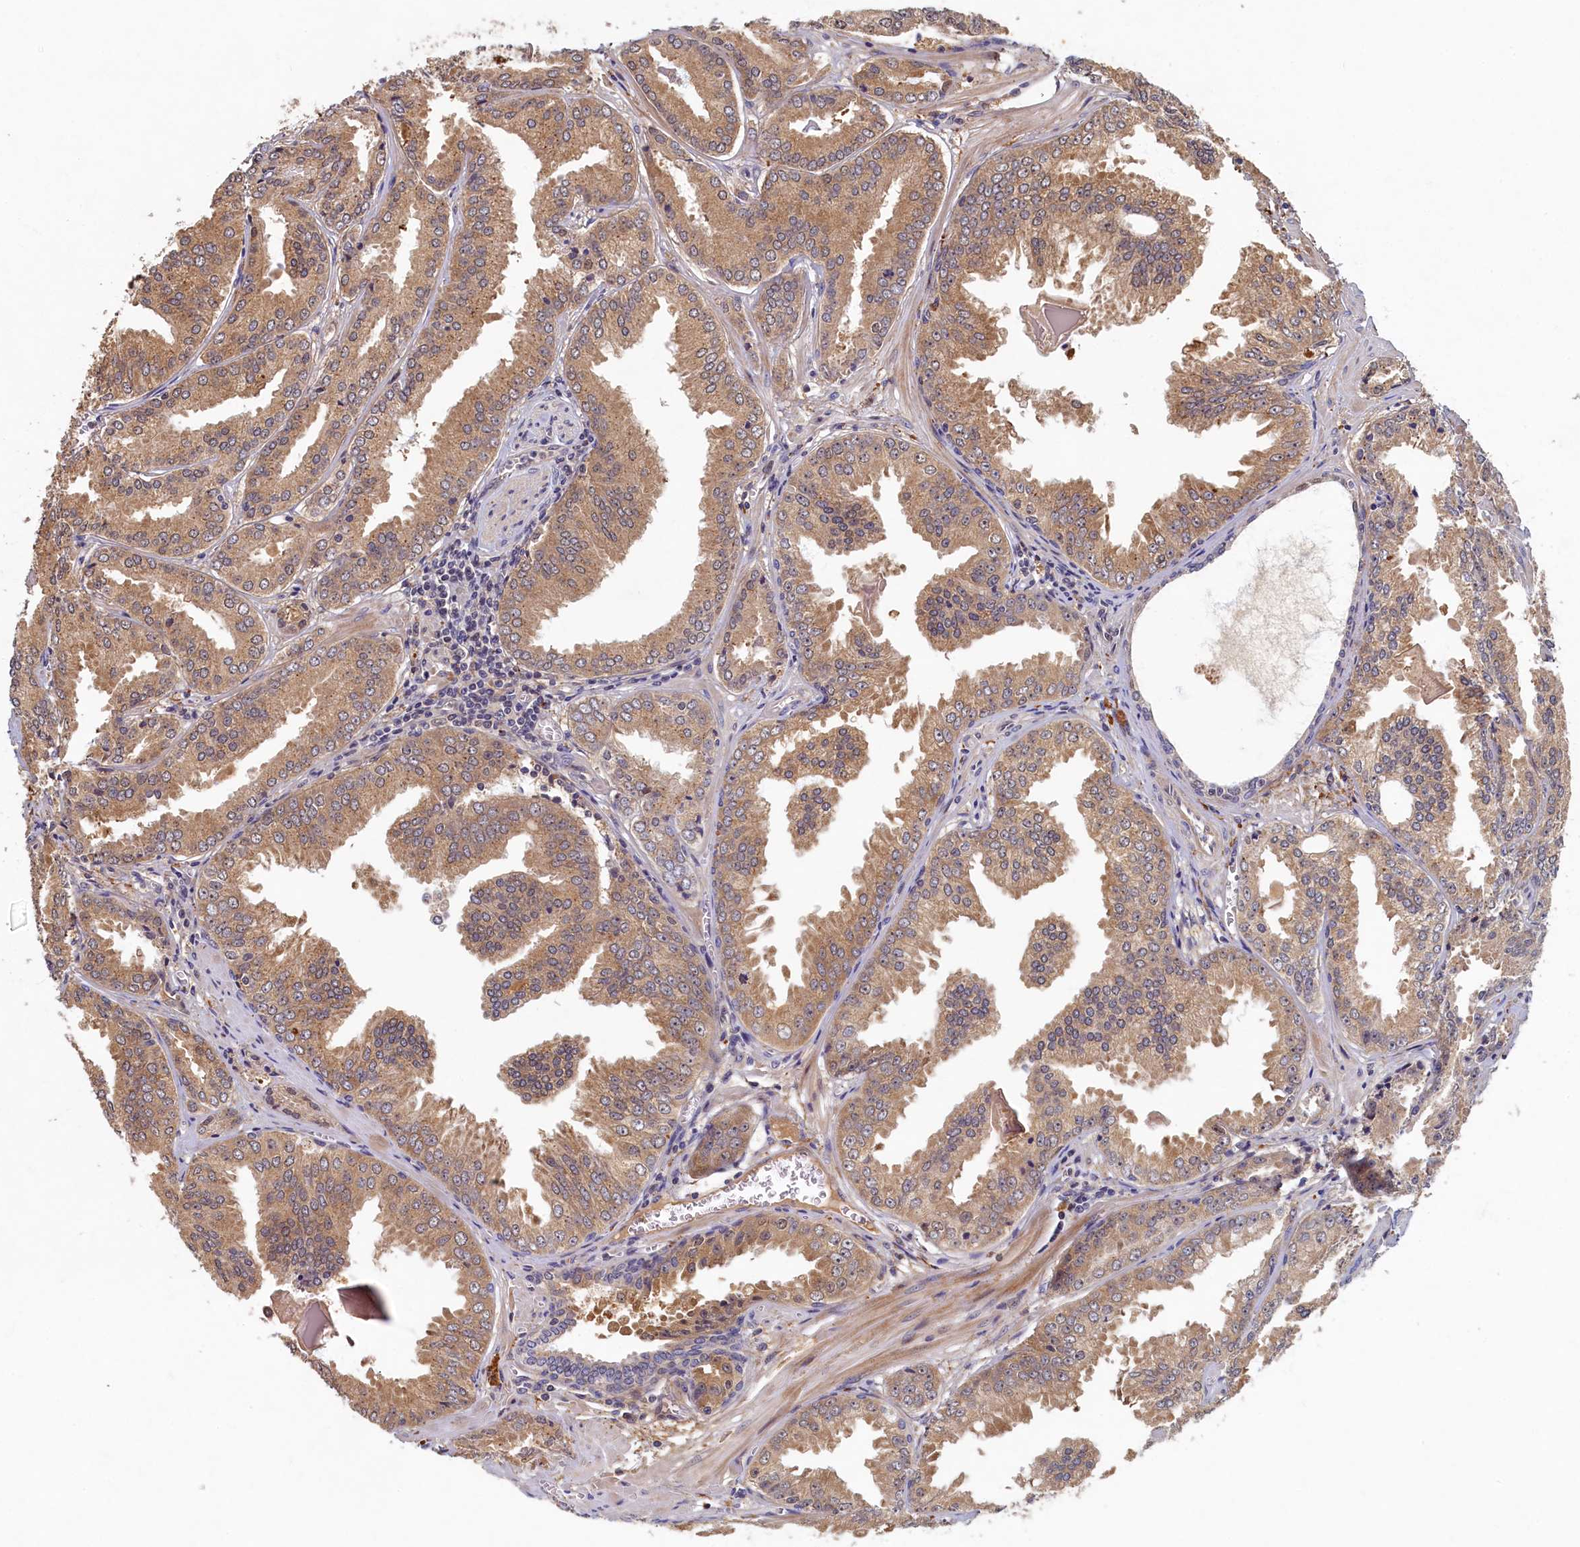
{"staining": {"intensity": "moderate", "quantity": ">75%", "location": "cytoplasmic/membranous"}, "tissue": "prostate cancer", "cell_type": "Tumor cells", "image_type": "cancer", "snomed": [{"axis": "morphology", "description": "Adenocarcinoma, Low grade"}, {"axis": "topography", "description": "Prostate"}], "caption": "A brown stain labels moderate cytoplasmic/membranous expression of a protein in human prostate cancer (adenocarcinoma (low-grade)) tumor cells.", "gene": "LCMT2", "patient": {"sex": "male", "age": 67}}